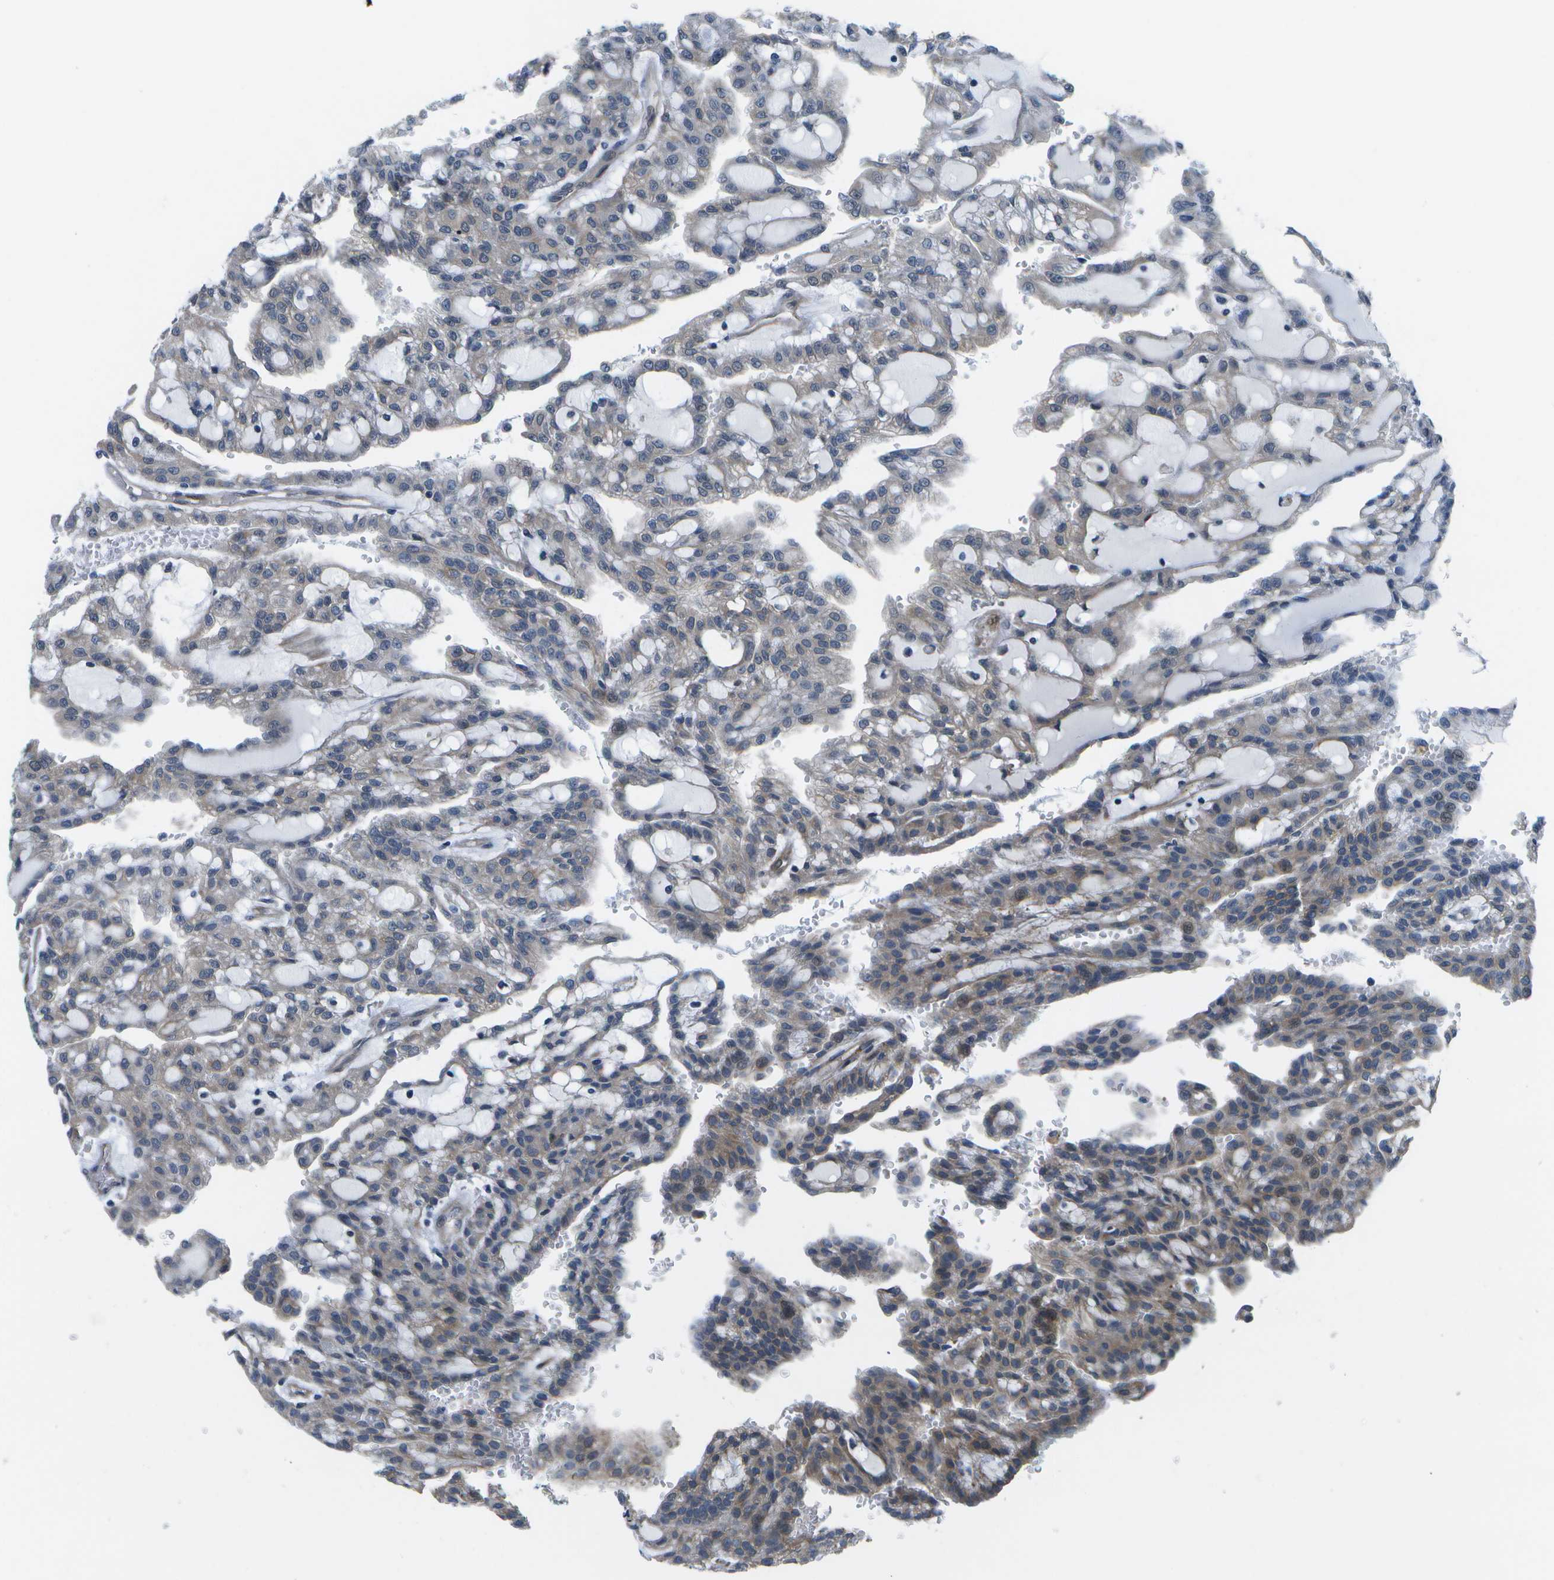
{"staining": {"intensity": "weak", "quantity": "25%-75%", "location": "cytoplasmic/membranous"}, "tissue": "renal cancer", "cell_type": "Tumor cells", "image_type": "cancer", "snomed": [{"axis": "morphology", "description": "Adenocarcinoma, NOS"}, {"axis": "topography", "description": "Kidney"}], "caption": "Protein expression by IHC demonstrates weak cytoplasmic/membranous staining in approximately 25%-75% of tumor cells in adenocarcinoma (renal). (Brightfield microscopy of DAB IHC at high magnification).", "gene": "P3H1", "patient": {"sex": "male", "age": 63}}